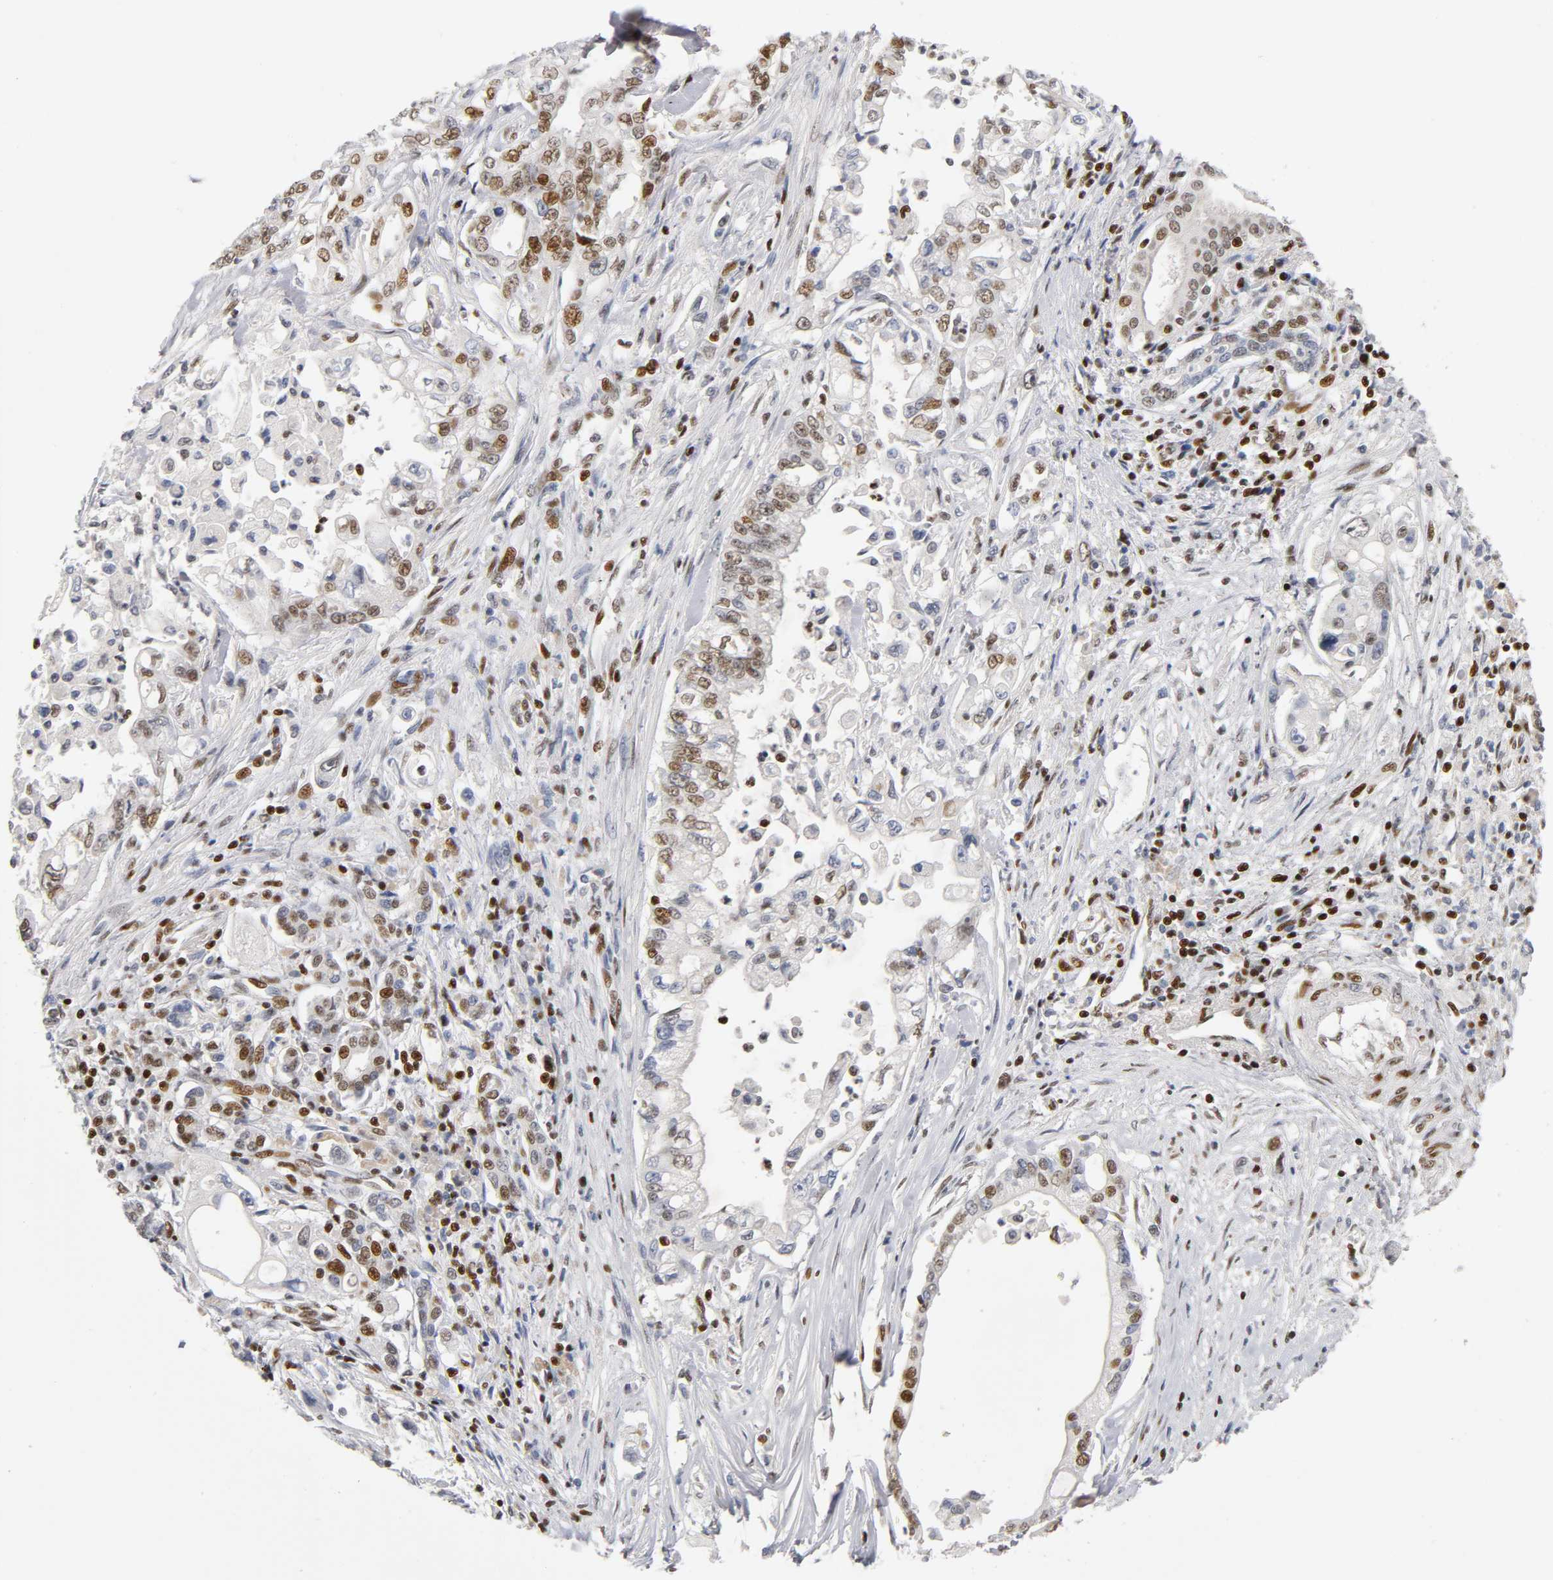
{"staining": {"intensity": "moderate", "quantity": "25%-75%", "location": "nuclear"}, "tissue": "pancreatic cancer", "cell_type": "Tumor cells", "image_type": "cancer", "snomed": [{"axis": "morphology", "description": "Normal tissue, NOS"}, {"axis": "topography", "description": "Pancreas"}], "caption": "Immunohistochemistry staining of pancreatic cancer, which reveals medium levels of moderate nuclear expression in about 25%-75% of tumor cells indicating moderate nuclear protein positivity. The staining was performed using DAB (brown) for protein detection and nuclei were counterstained in hematoxylin (blue).", "gene": "SP3", "patient": {"sex": "male", "age": 42}}